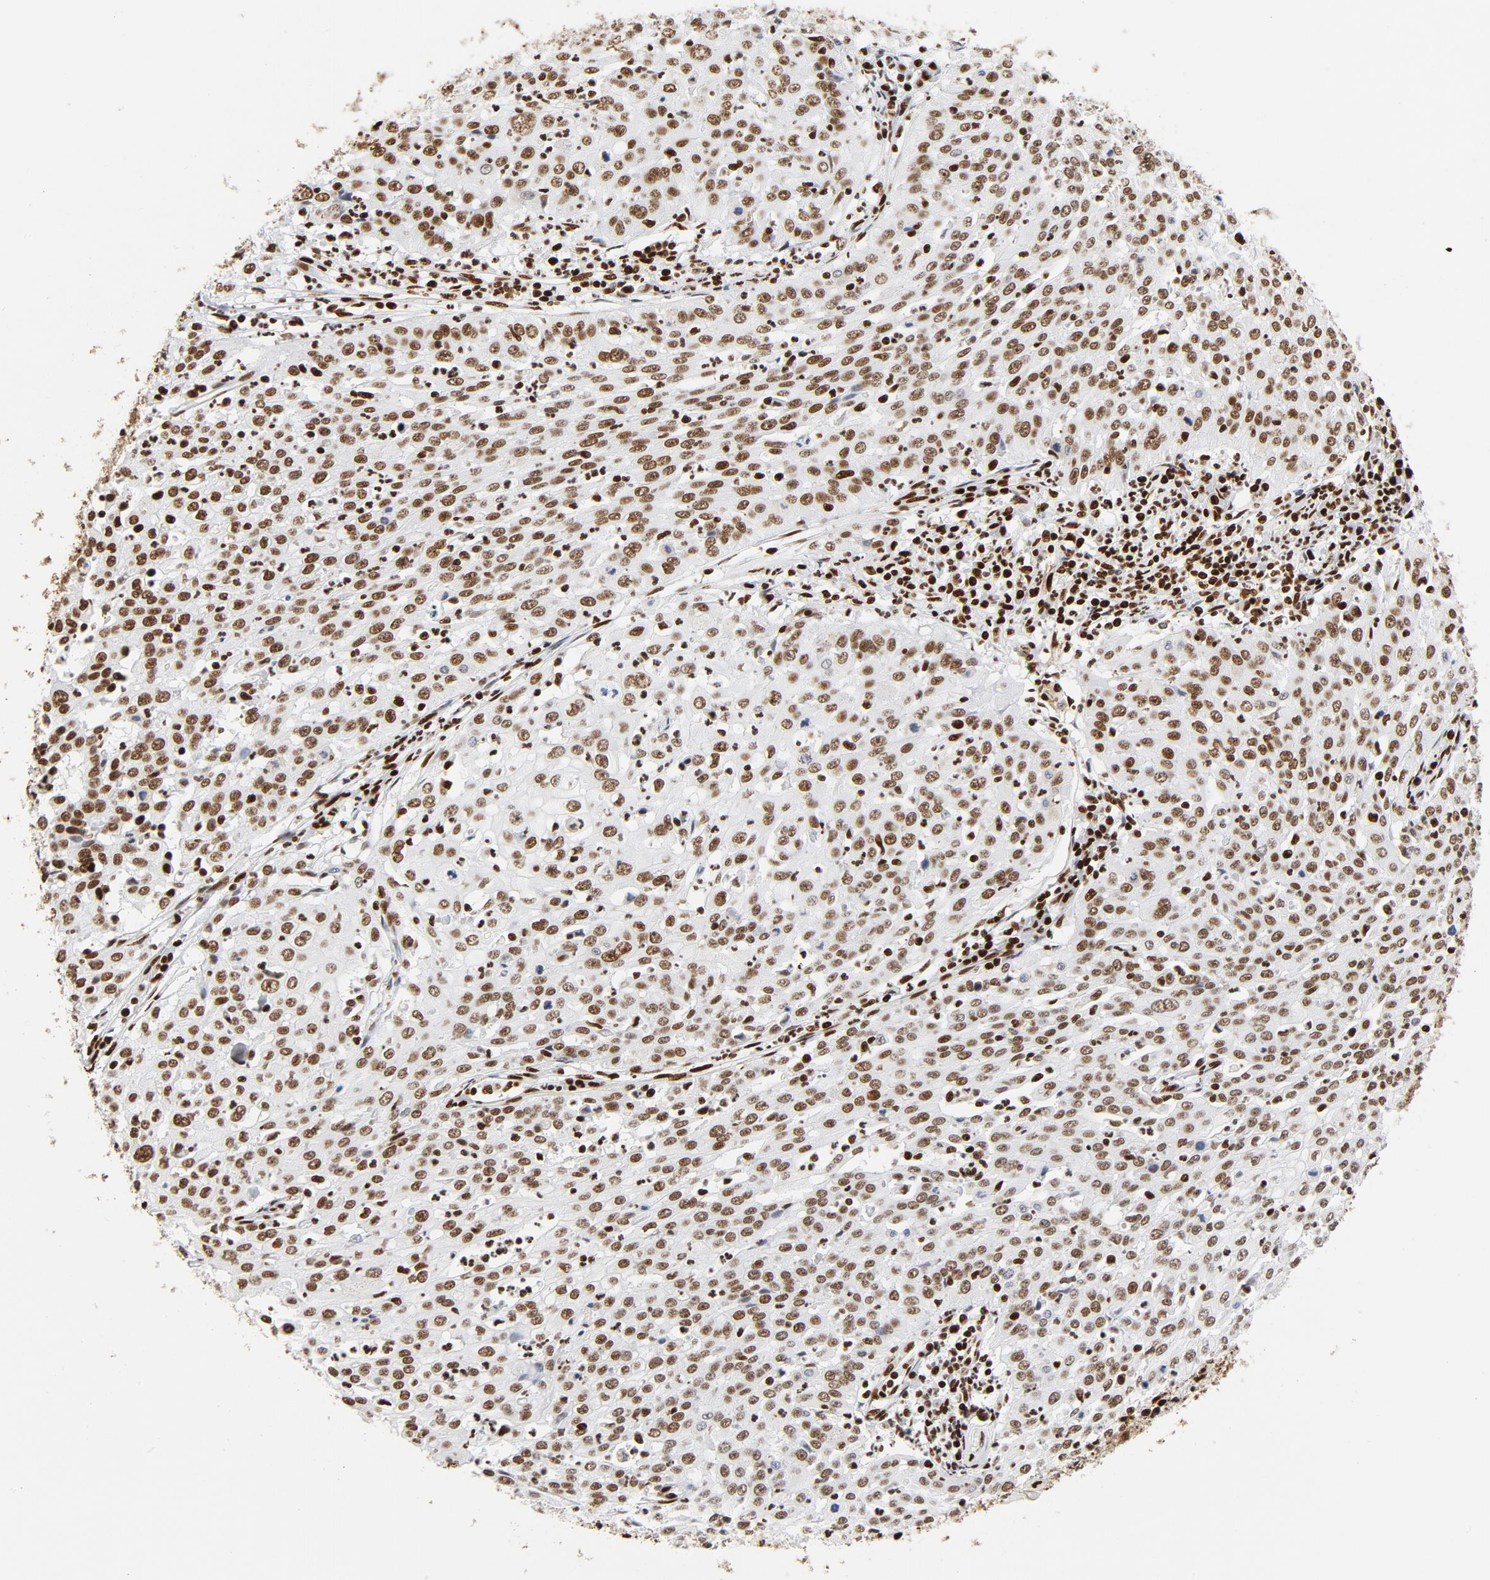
{"staining": {"intensity": "strong", "quantity": ">75%", "location": "nuclear"}, "tissue": "cervical cancer", "cell_type": "Tumor cells", "image_type": "cancer", "snomed": [{"axis": "morphology", "description": "Squamous cell carcinoma, NOS"}, {"axis": "topography", "description": "Cervix"}], "caption": "Protein staining of squamous cell carcinoma (cervical) tissue demonstrates strong nuclear expression in about >75% of tumor cells.", "gene": "XRCC6", "patient": {"sex": "female", "age": 39}}